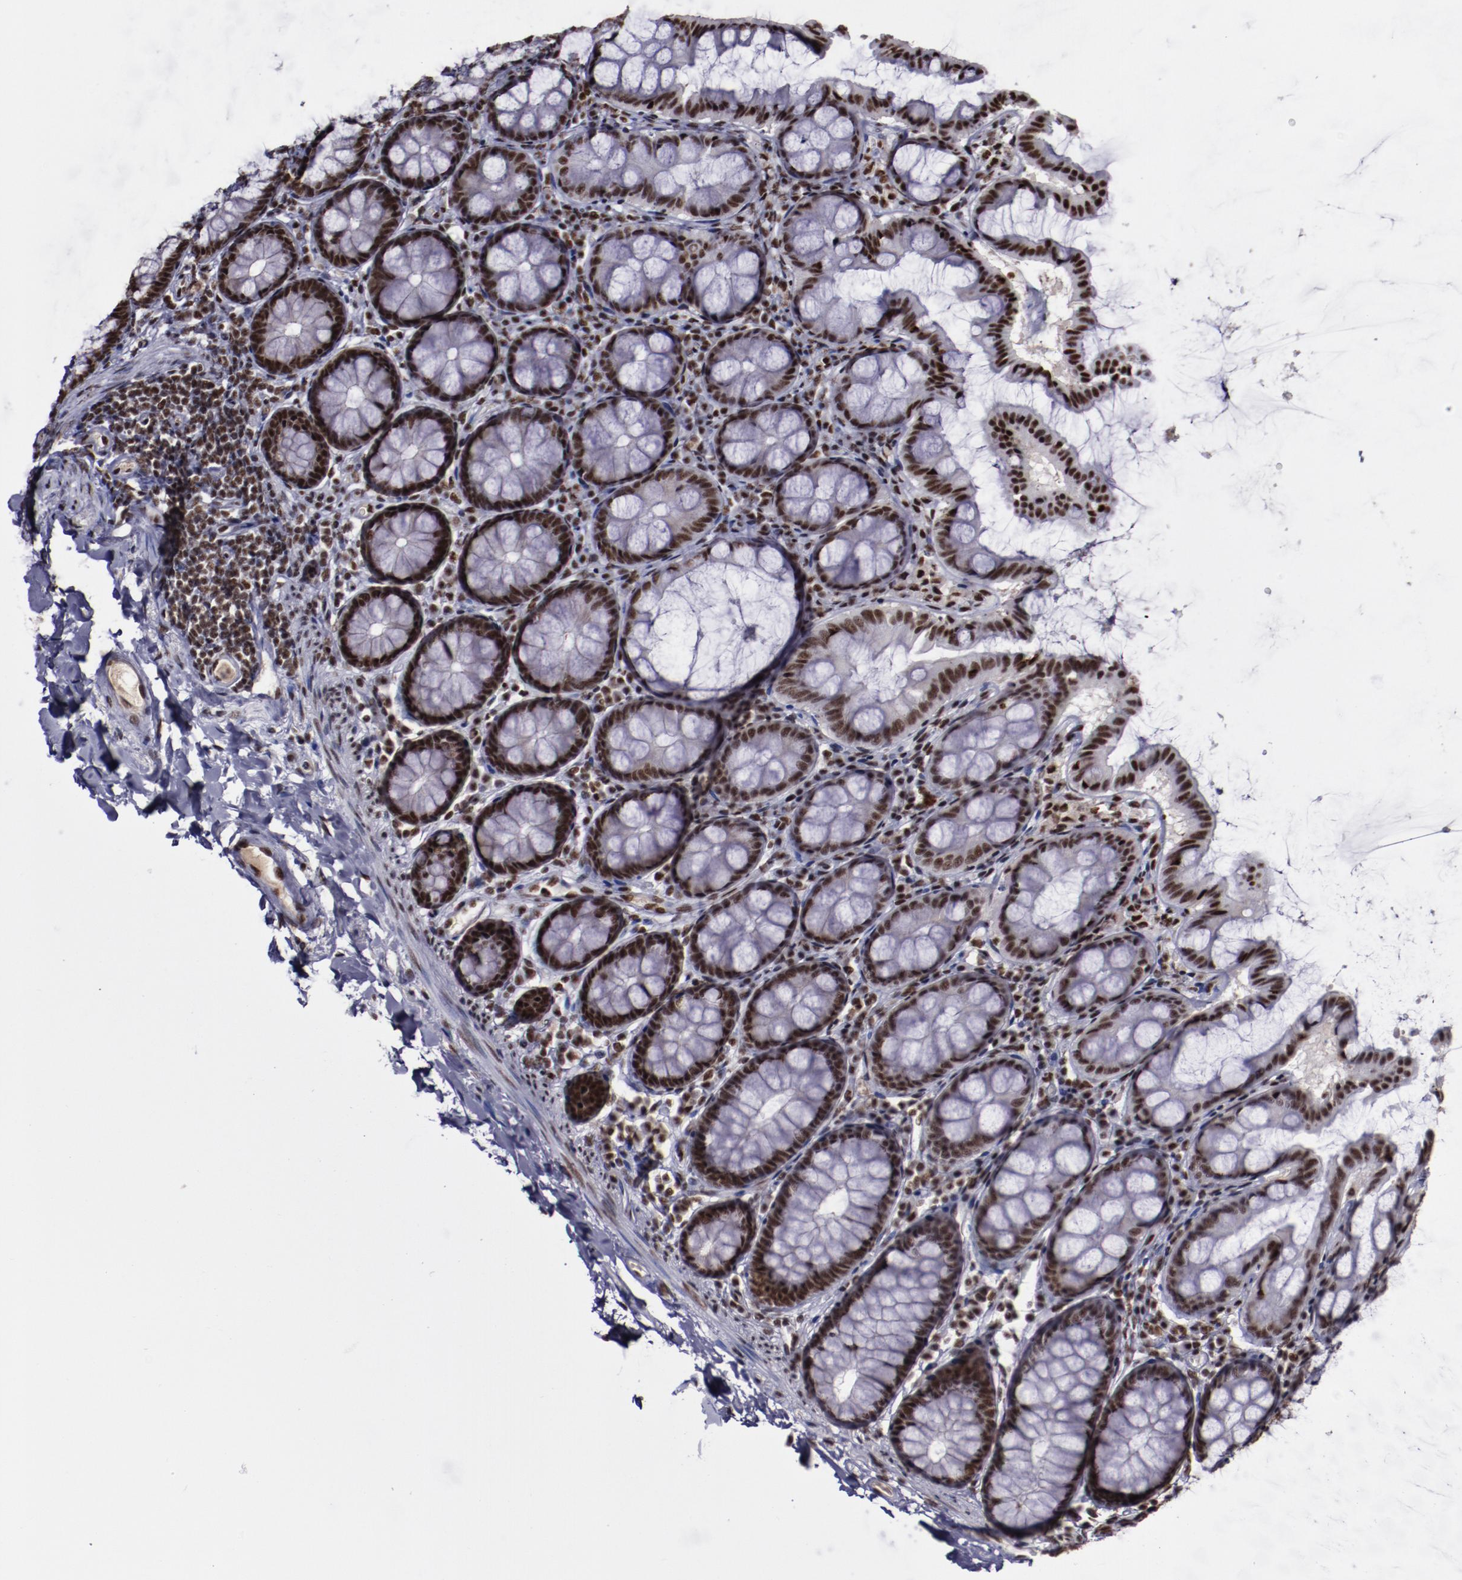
{"staining": {"intensity": "strong", "quantity": ">75%", "location": "nuclear"}, "tissue": "colon", "cell_type": "Endothelial cells", "image_type": "normal", "snomed": [{"axis": "morphology", "description": "Normal tissue, NOS"}, {"axis": "topography", "description": "Colon"}], "caption": "Endothelial cells demonstrate strong nuclear expression in approximately >75% of cells in normal colon.", "gene": "ERH", "patient": {"sex": "female", "age": 61}}